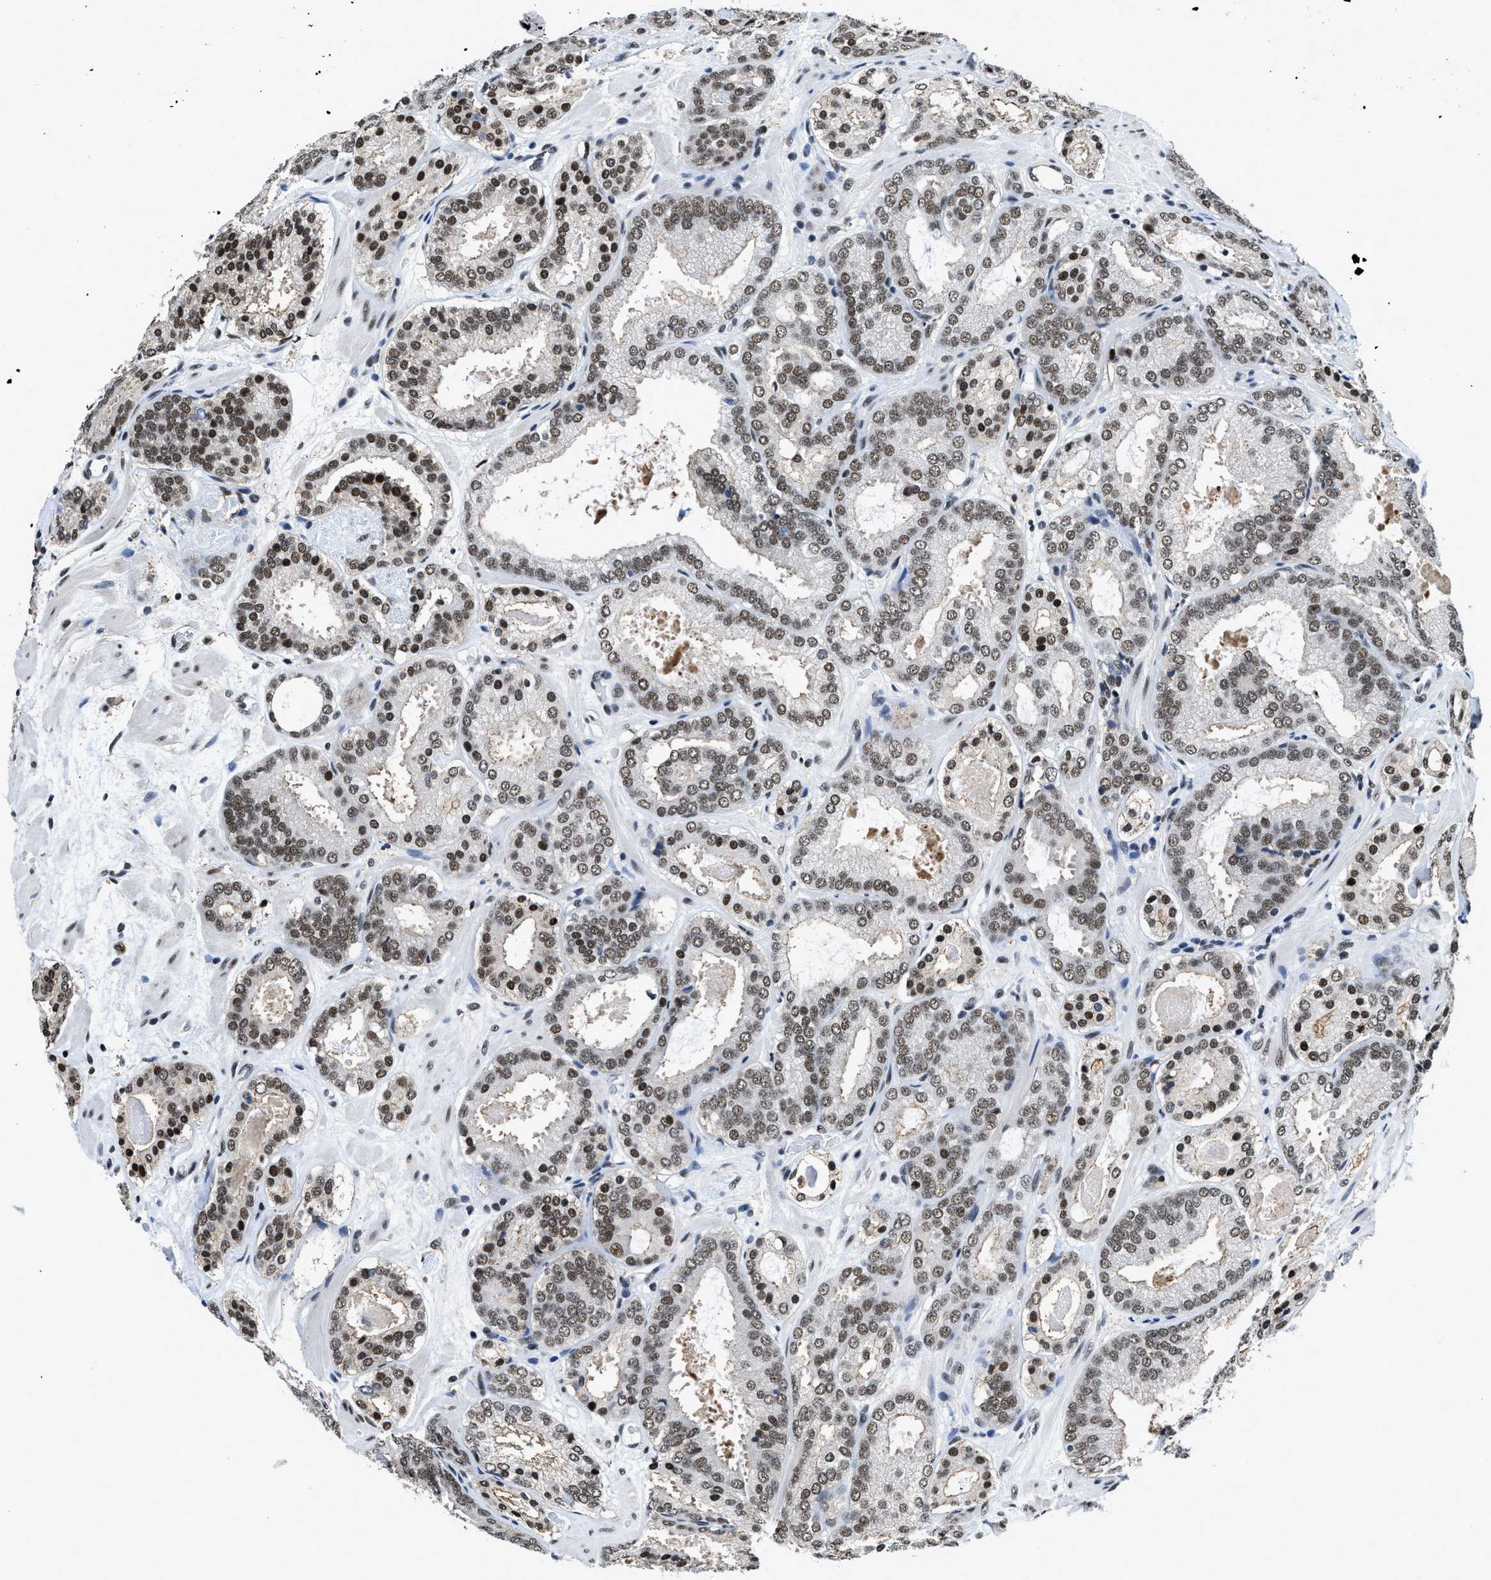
{"staining": {"intensity": "moderate", "quantity": ">75%", "location": "nuclear"}, "tissue": "prostate cancer", "cell_type": "Tumor cells", "image_type": "cancer", "snomed": [{"axis": "morphology", "description": "Adenocarcinoma, Low grade"}, {"axis": "topography", "description": "Prostate"}], "caption": "The micrograph exhibits staining of prostate low-grade adenocarcinoma, revealing moderate nuclear protein positivity (brown color) within tumor cells. The staining is performed using DAB brown chromogen to label protein expression. The nuclei are counter-stained blue using hematoxylin.", "gene": "HNRNPH2", "patient": {"sex": "male", "age": 69}}